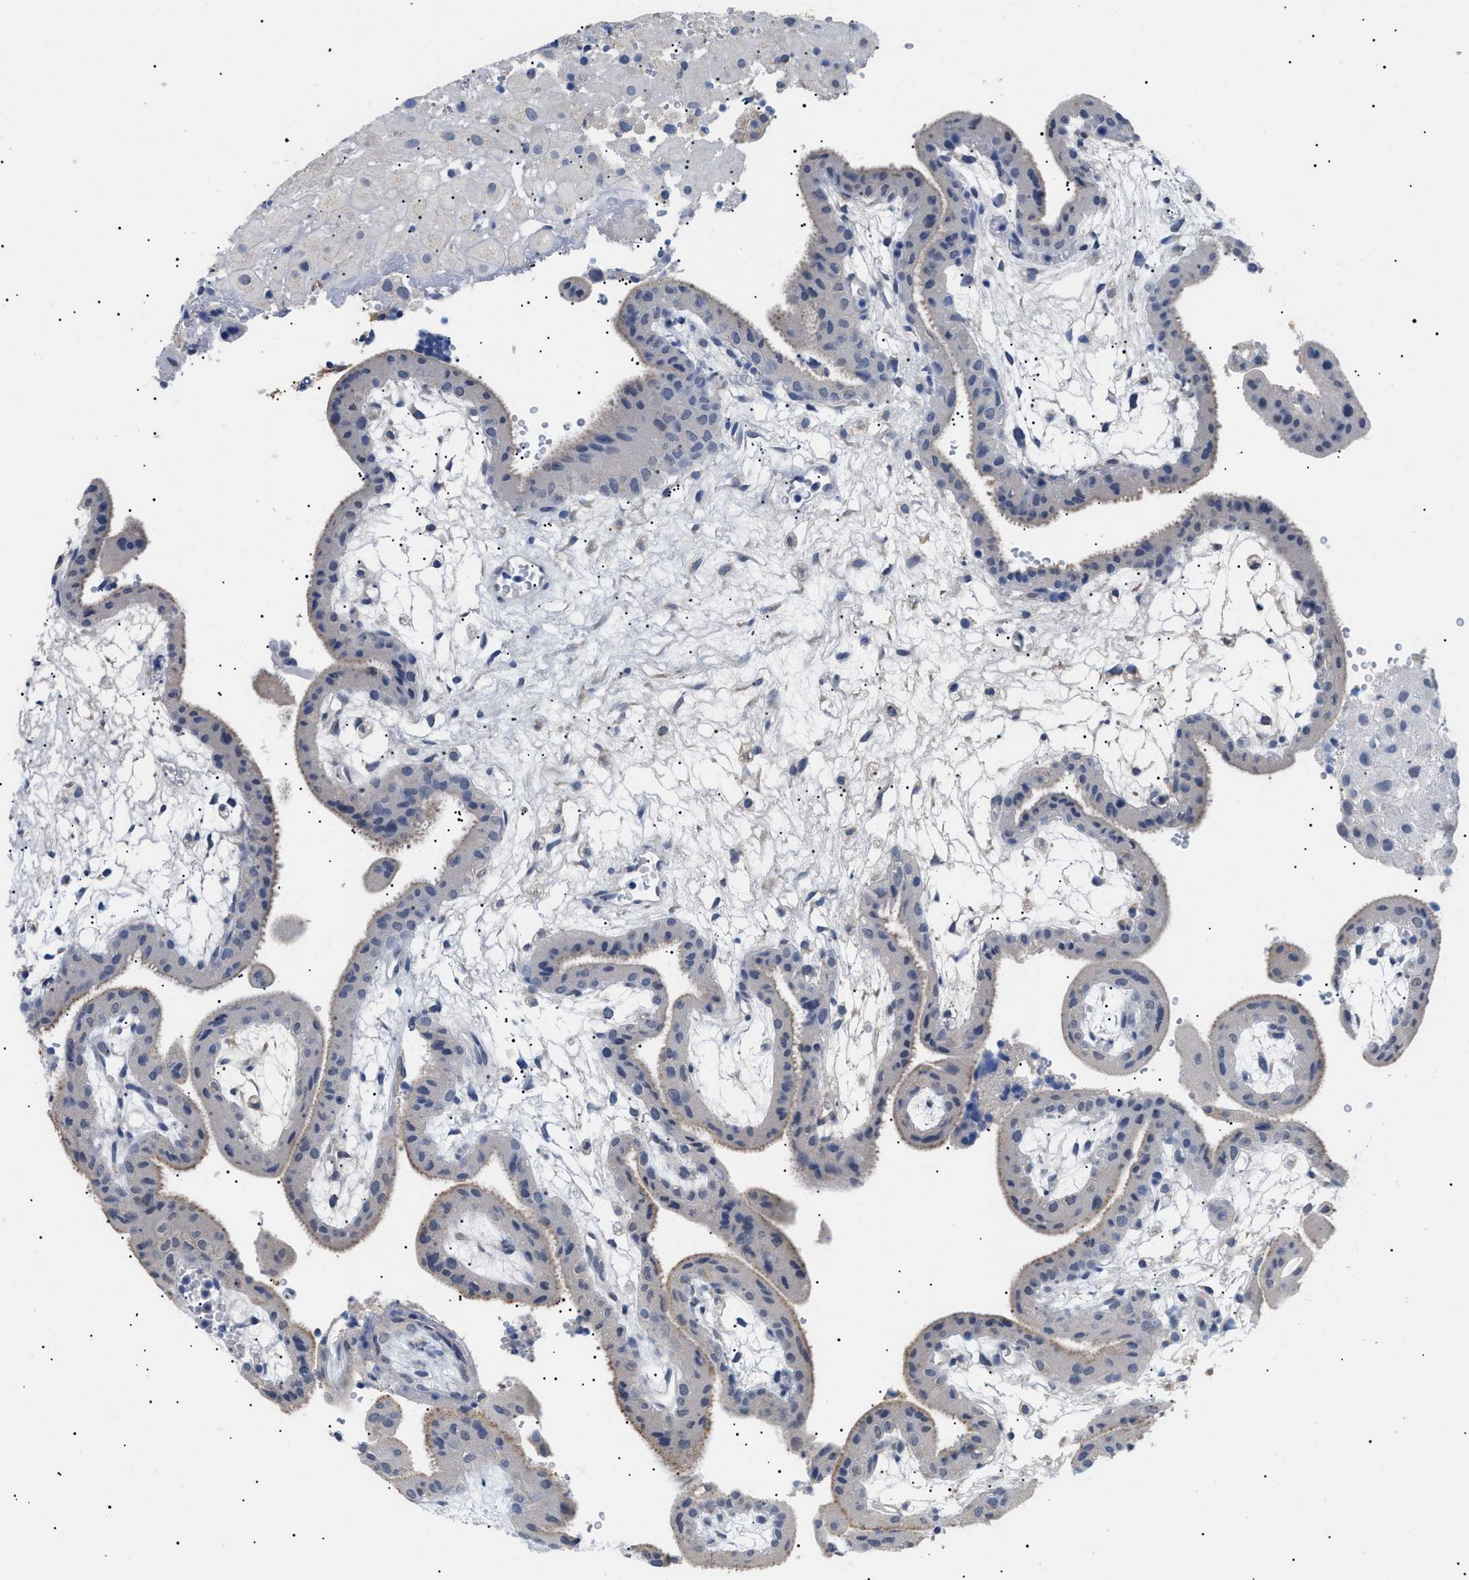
{"staining": {"intensity": "negative", "quantity": "none", "location": "none"}, "tissue": "placenta", "cell_type": "Decidual cells", "image_type": "normal", "snomed": [{"axis": "morphology", "description": "Normal tissue, NOS"}, {"axis": "topography", "description": "Placenta"}], "caption": "IHC micrograph of normal human placenta stained for a protein (brown), which shows no staining in decidual cells.", "gene": "PRRT2", "patient": {"sex": "female", "age": 18}}